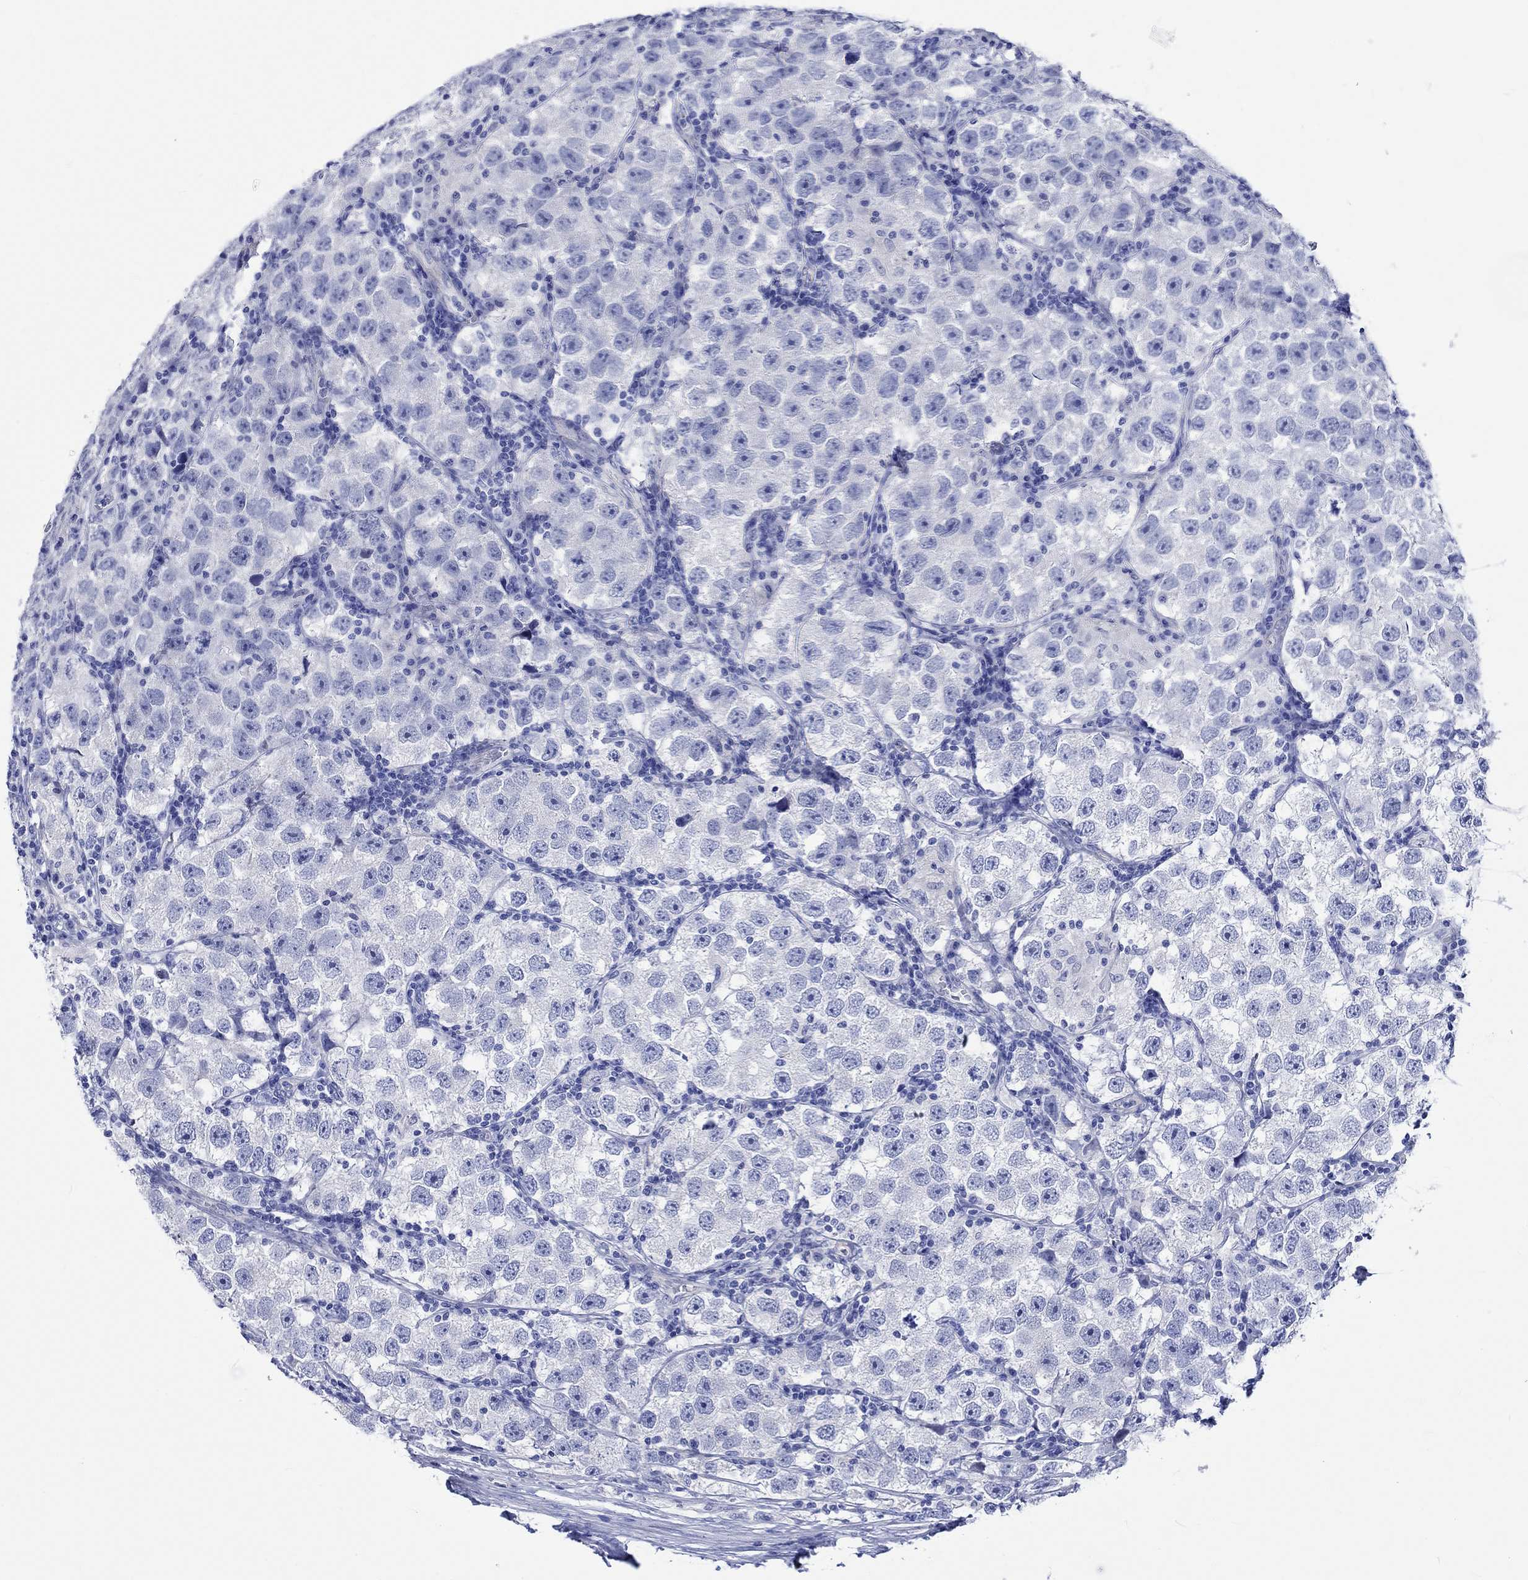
{"staining": {"intensity": "negative", "quantity": "none", "location": "none"}, "tissue": "testis cancer", "cell_type": "Tumor cells", "image_type": "cancer", "snomed": [{"axis": "morphology", "description": "Seminoma, NOS"}, {"axis": "topography", "description": "Testis"}], "caption": "This is an immunohistochemistry micrograph of human testis seminoma. There is no positivity in tumor cells.", "gene": "HARBI1", "patient": {"sex": "male", "age": 26}}